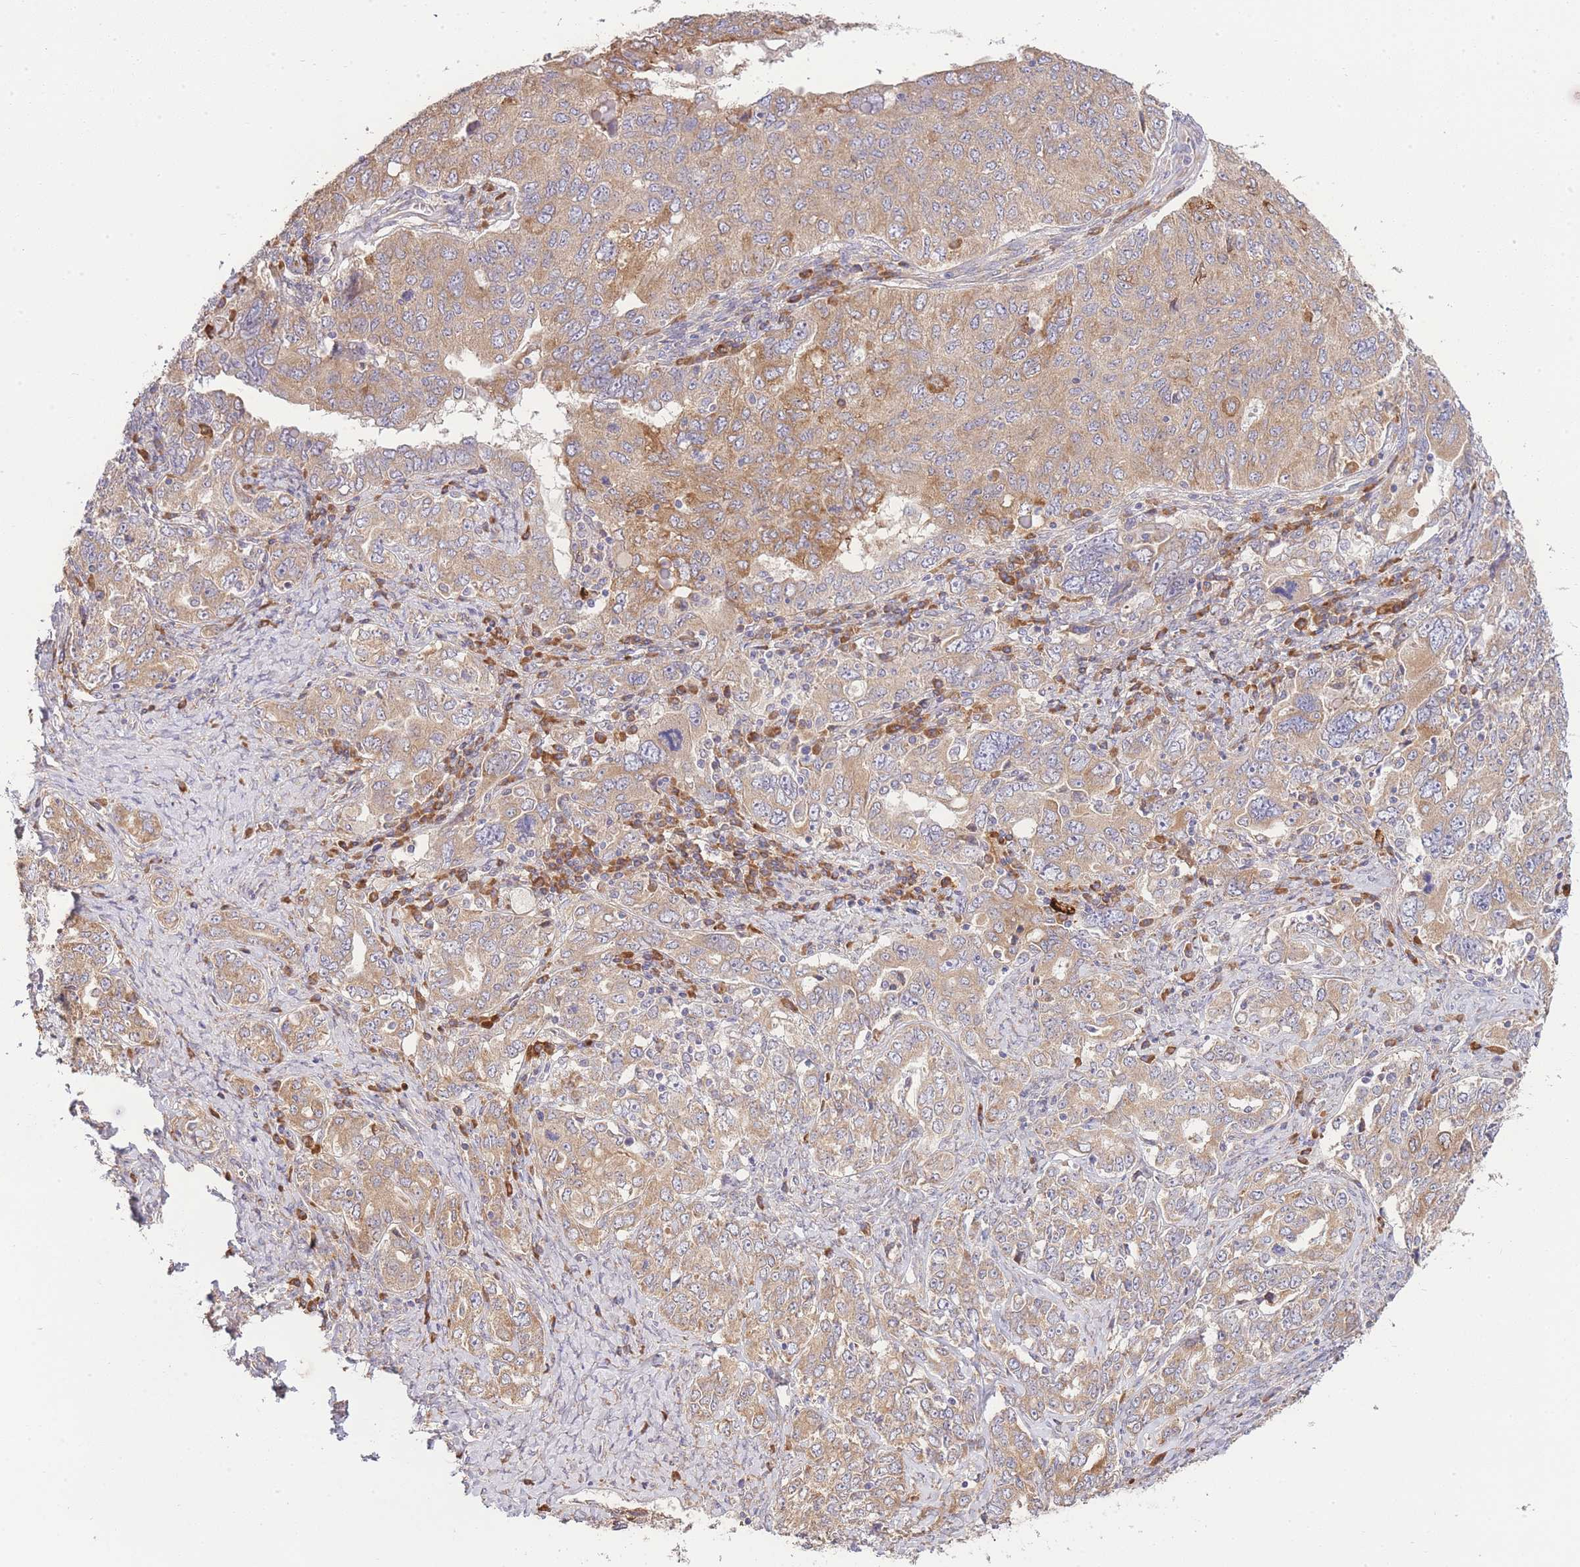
{"staining": {"intensity": "moderate", "quantity": ">75%", "location": "cytoplasmic/membranous"}, "tissue": "ovarian cancer", "cell_type": "Tumor cells", "image_type": "cancer", "snomed": [{"axis": "morphology", "description": "Carcinoma, endometroid"}, {"axis": "topography", "description": "Ovary"}], "caption": "Human endometroid carcinoma (ovarian) stained with a protein marker demonstrates moderate staining in tumor cells.", "gene": "BEX1", "patient": {"sex": "female", "age": 62}}